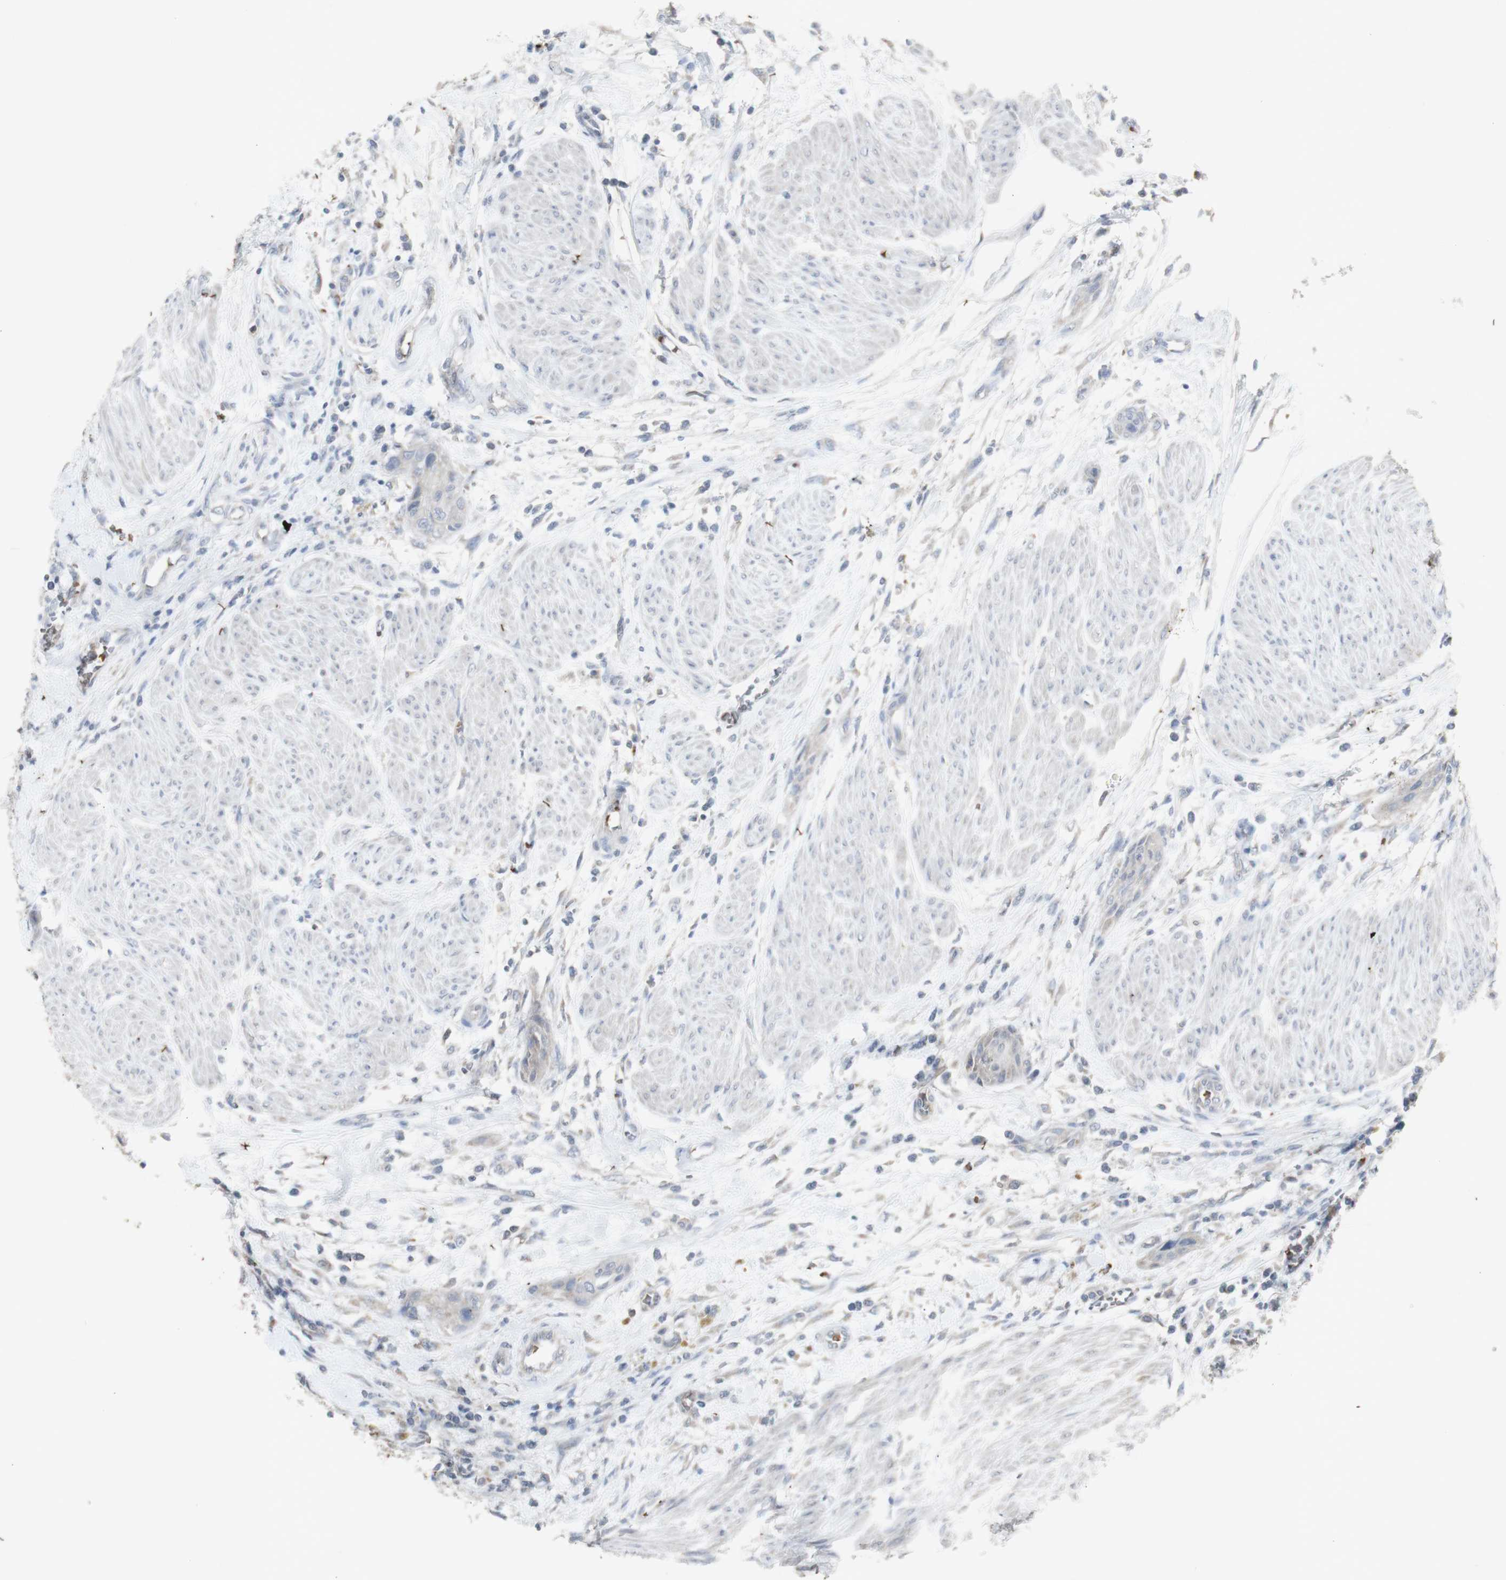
{"staining": {"intensity": "negative", "quantity": "none", "location": "none"}, "tissue": "urothelial cancer", "cell_type": "Tumor cells", "image_type": "cancer", "snomed": [{"axis": "morphology", "description": "Urothelial carcinoma, High grade"}, {"axis": "topography", "description": "Urinary bladder"}], "caption": "Immunohistochemical staining of urothelial carcinoma (high-grade) demonstrates no significant expression in tumor cells.", "gene": "INS", "patient": {"sex": "male", "age": 35}}